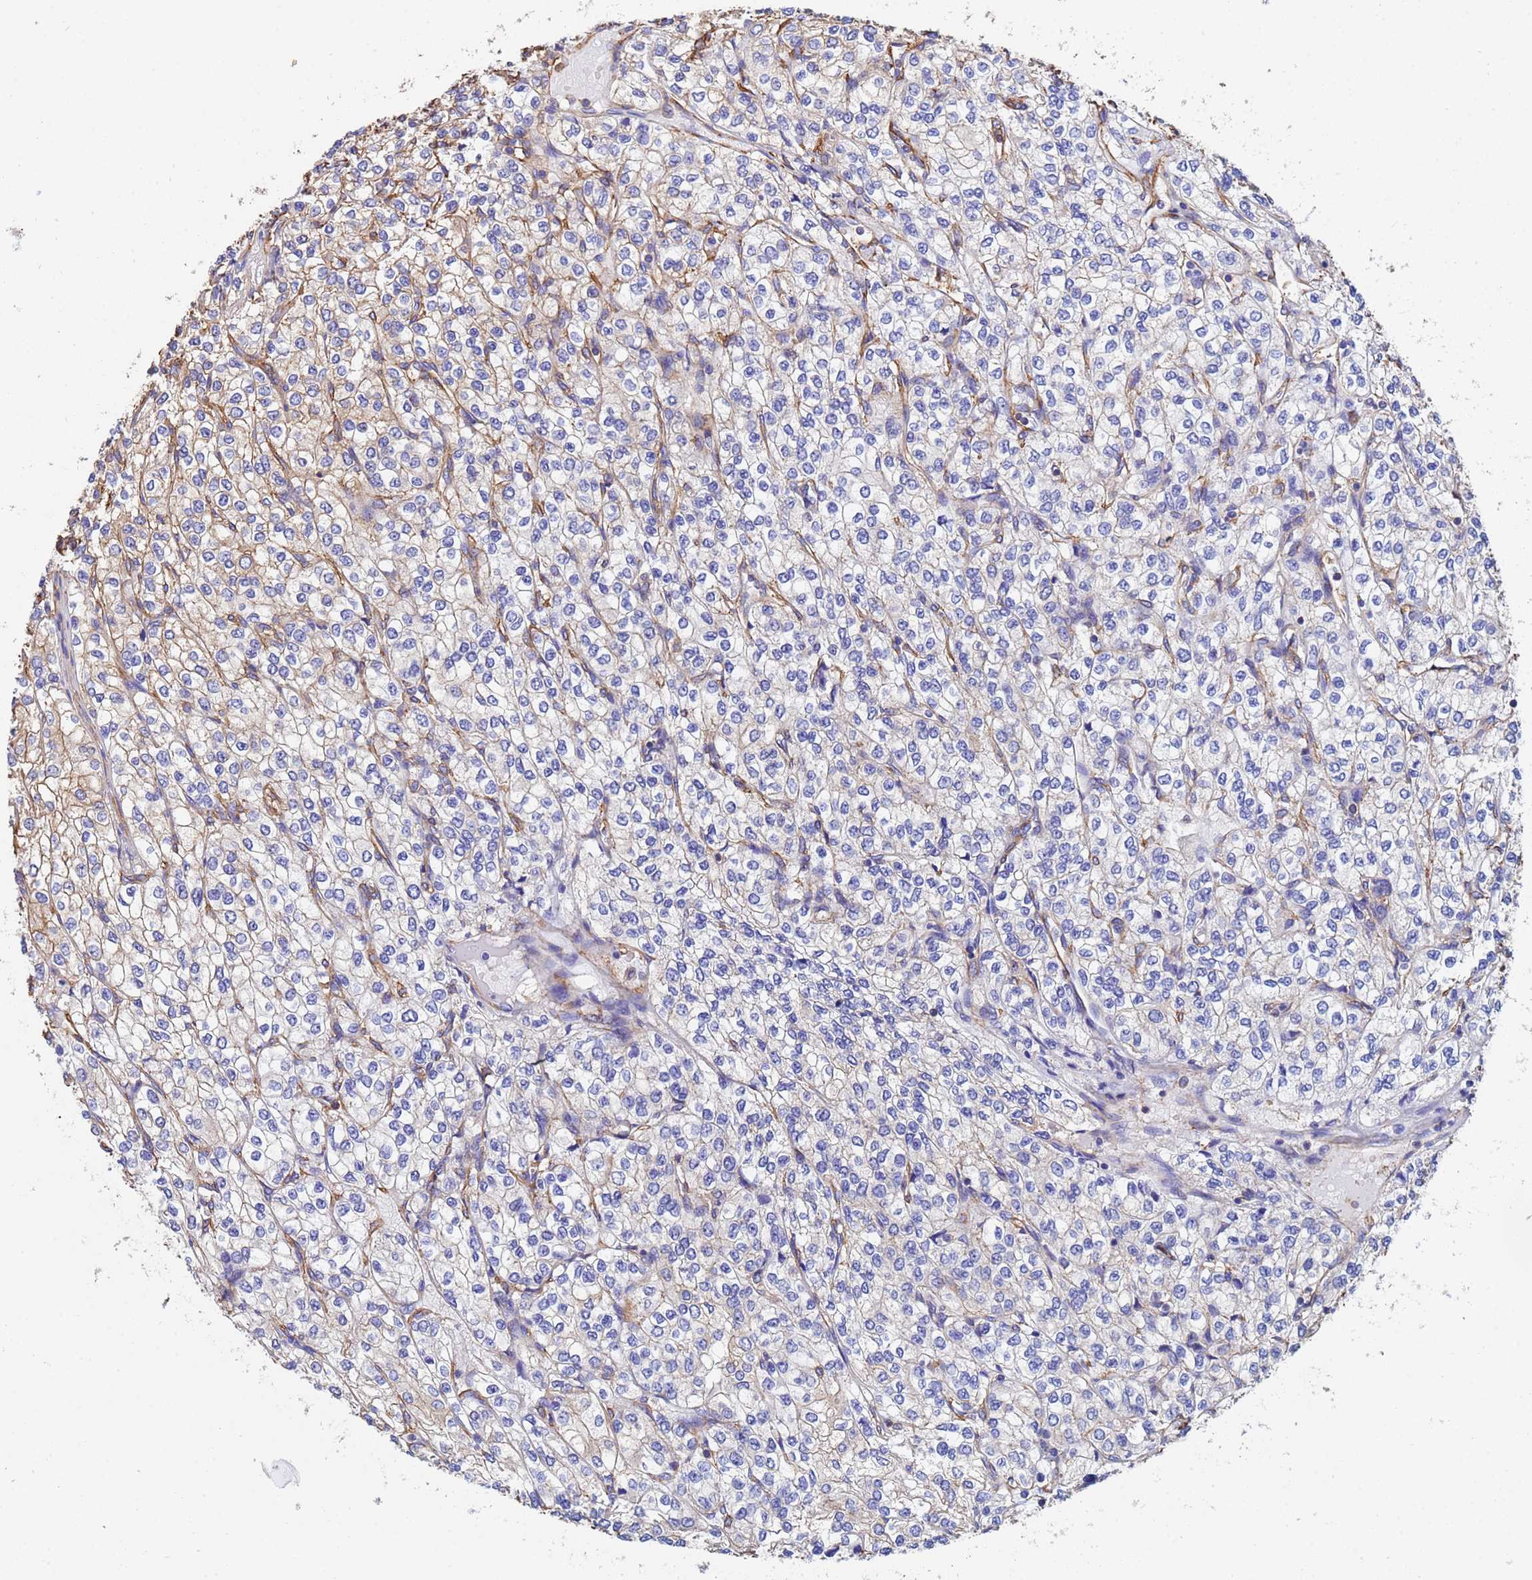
{"staining": {"intensity": "negative", "quantity": "none", "location": "none"}, "tissue": "renal cancer", "cell_type": "Tumor cells", "image_type": "cancer", "snomed": [{"axis": "morphology", "description": "Adenocarcinoma, NOS"}, {"axis": "topography", "description": "Kidney"}], "caption": "Immunohistochemistry (IHC) image of neoplastic tissue: adenocarcinoma (renal) stained with DAB reveals no significant protein positivity in tumor cells.", "gene": "MYL12A", "patient": {"sex": "male", "age": 80}}